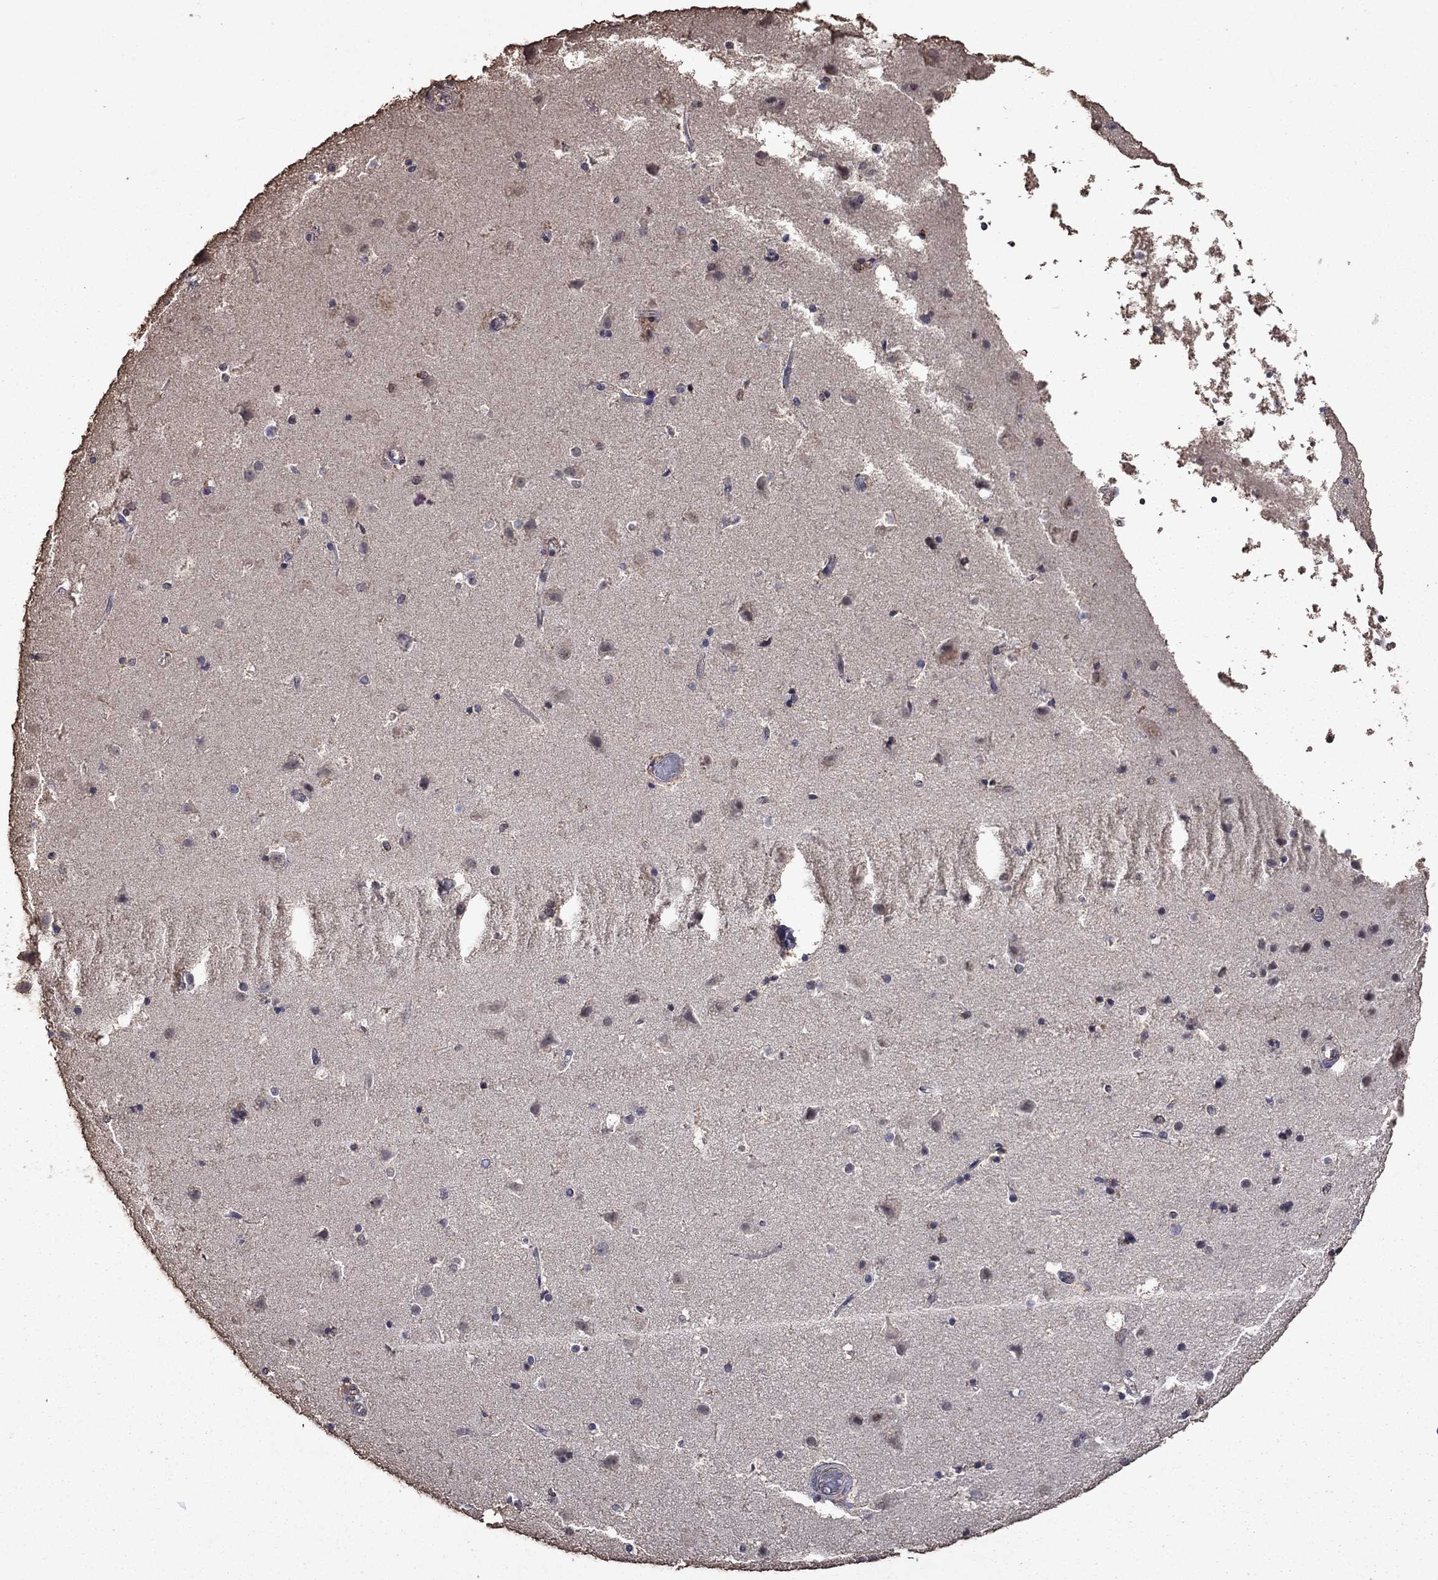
{"staining": {"intensity": "negative", "quantity": "none", "location": "none"}, "tissue": "cerebral cortex", "cell_type": "Endothelial cells", "image_type": "normal", "snomed": [{"axis": "morphology", "description": "Normal tissue, NOS"}, {"axis": "topography", "description": "Cerebral cortex"}], "caption": "DAB immunohistochemical staining of unremarkable cerebral cortex displays no significant expression in endothelial cells. (Stains: DAB (3,3'-diaminobenzidine) IHC with hematoxylin counter stain, Microscopy: brightfield microscopy at high magnification).", "gene": "SERPINA5", "patient": {"sex": "female", "age": 52}}